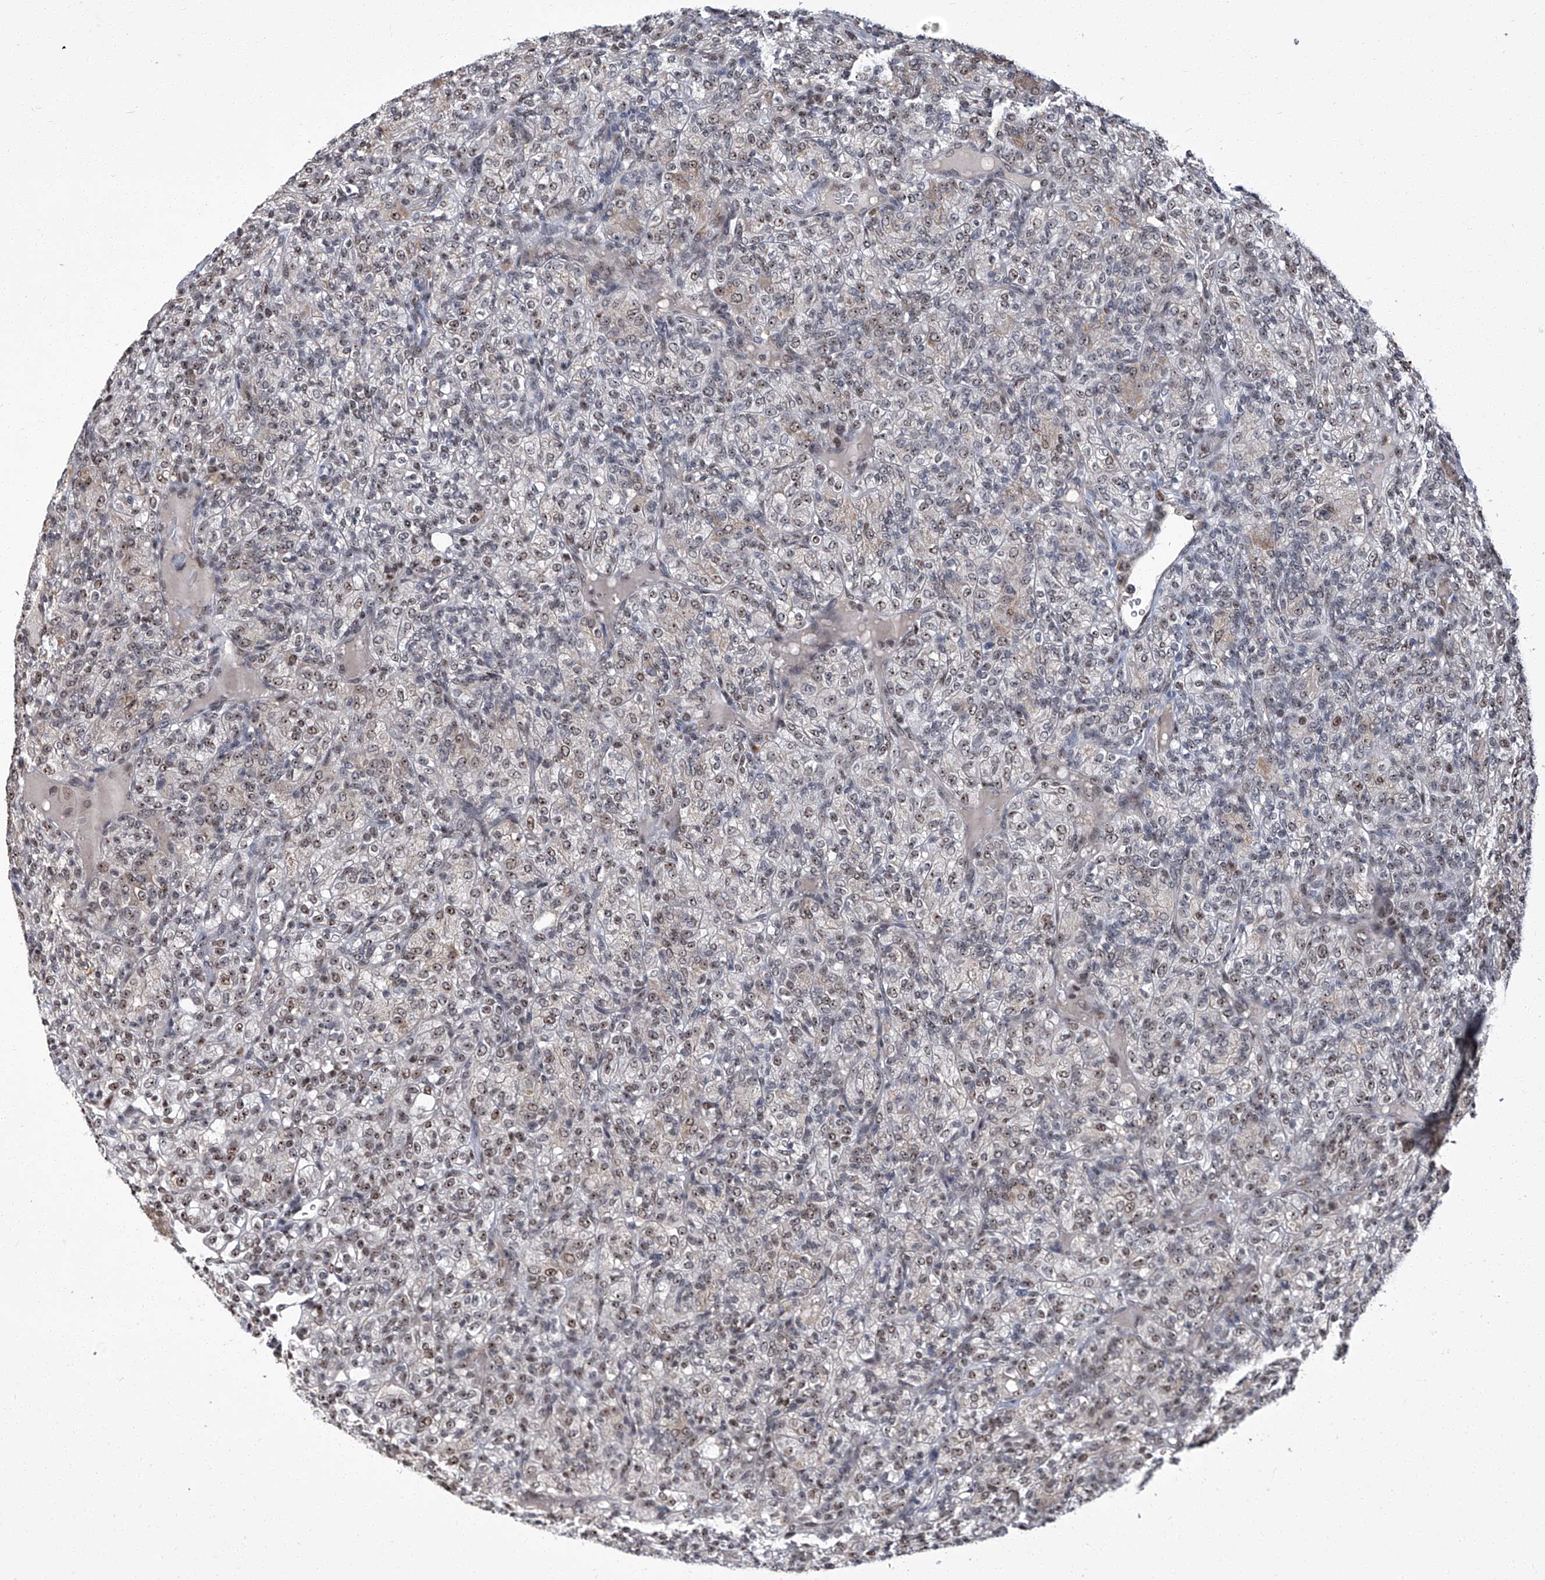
{"staining": {"intensity": "weak", "quantity": "25%-75%", "location": "cytoplasmic/membranous"}, "tissue": "renal cancer", "cell_type": "Tumor cells", "image_type": "cancer", "snomed": [{"axis": "morphology", "description": "Adenocarcinoma, NOS"}, {"axis": "topography", "description": "Kidney"}], "caption": "This micrograph demonstrates renal cancer stained with IHC to label a protein in brown. The cytoplasmic/membranous of tumor cells show weak positivity for the protein. Nuclei are counter-stained blue.", "gene": "CMTR1", "patient": {"sex": "male", "age": 77}}